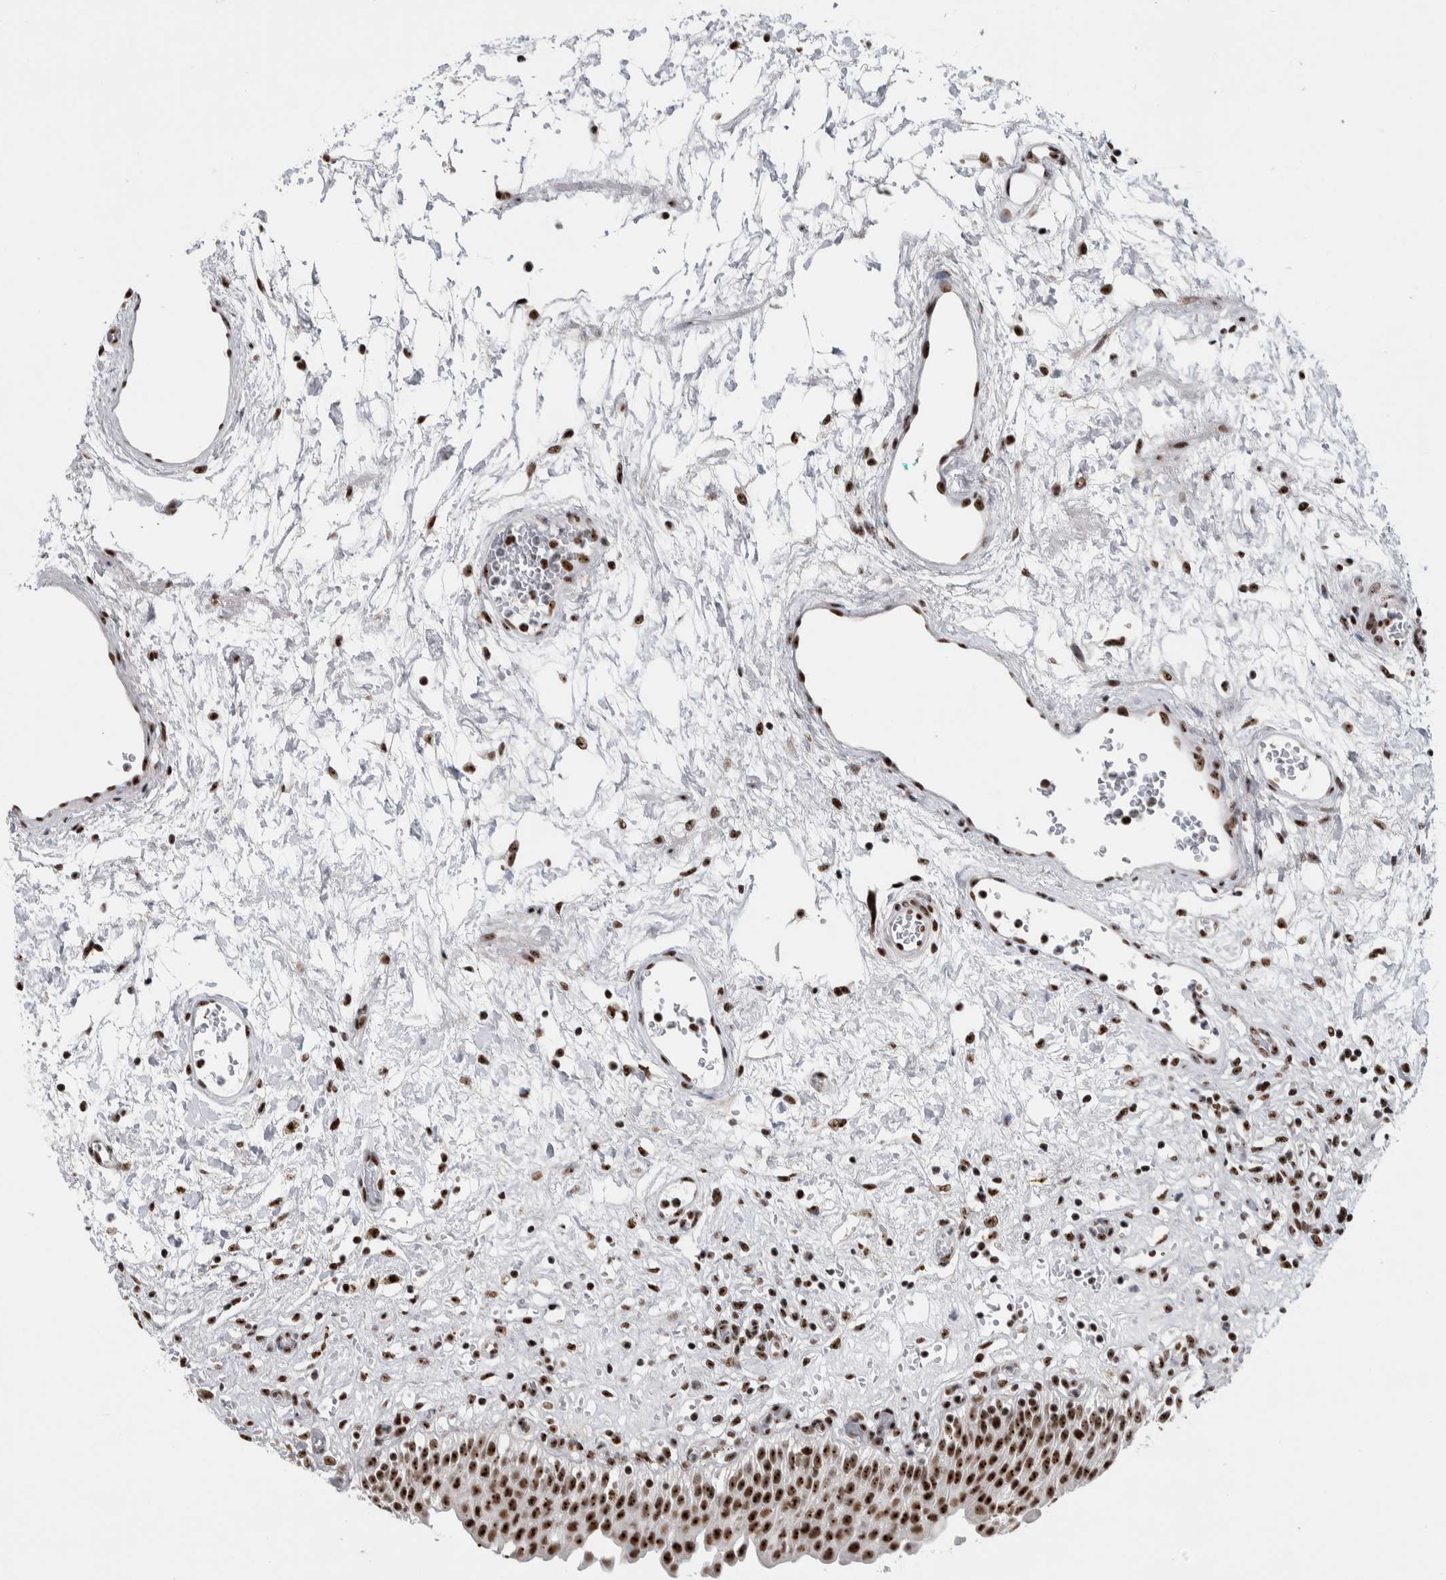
{"staining": {"intensity": "strong", "quantity": ">75%", "location": "nuclear"}, "tissue": "urinary bladder", "cell_type": "Urothelial cells", "image_type": "normal", "snomed": [{"axis": "morphology", "description": "Urothelial carcinoma, High grade"}, {"axis": "topography", "description": "Urinary bladder"}], "caption": "IHC (DAB) staining of benign human urinary bladder demonstrates strong nuclear protein positivity in approximately >75% of urothelial cells.", "gene": "NCL", "patient": {"sex": "male", "age": 46}}